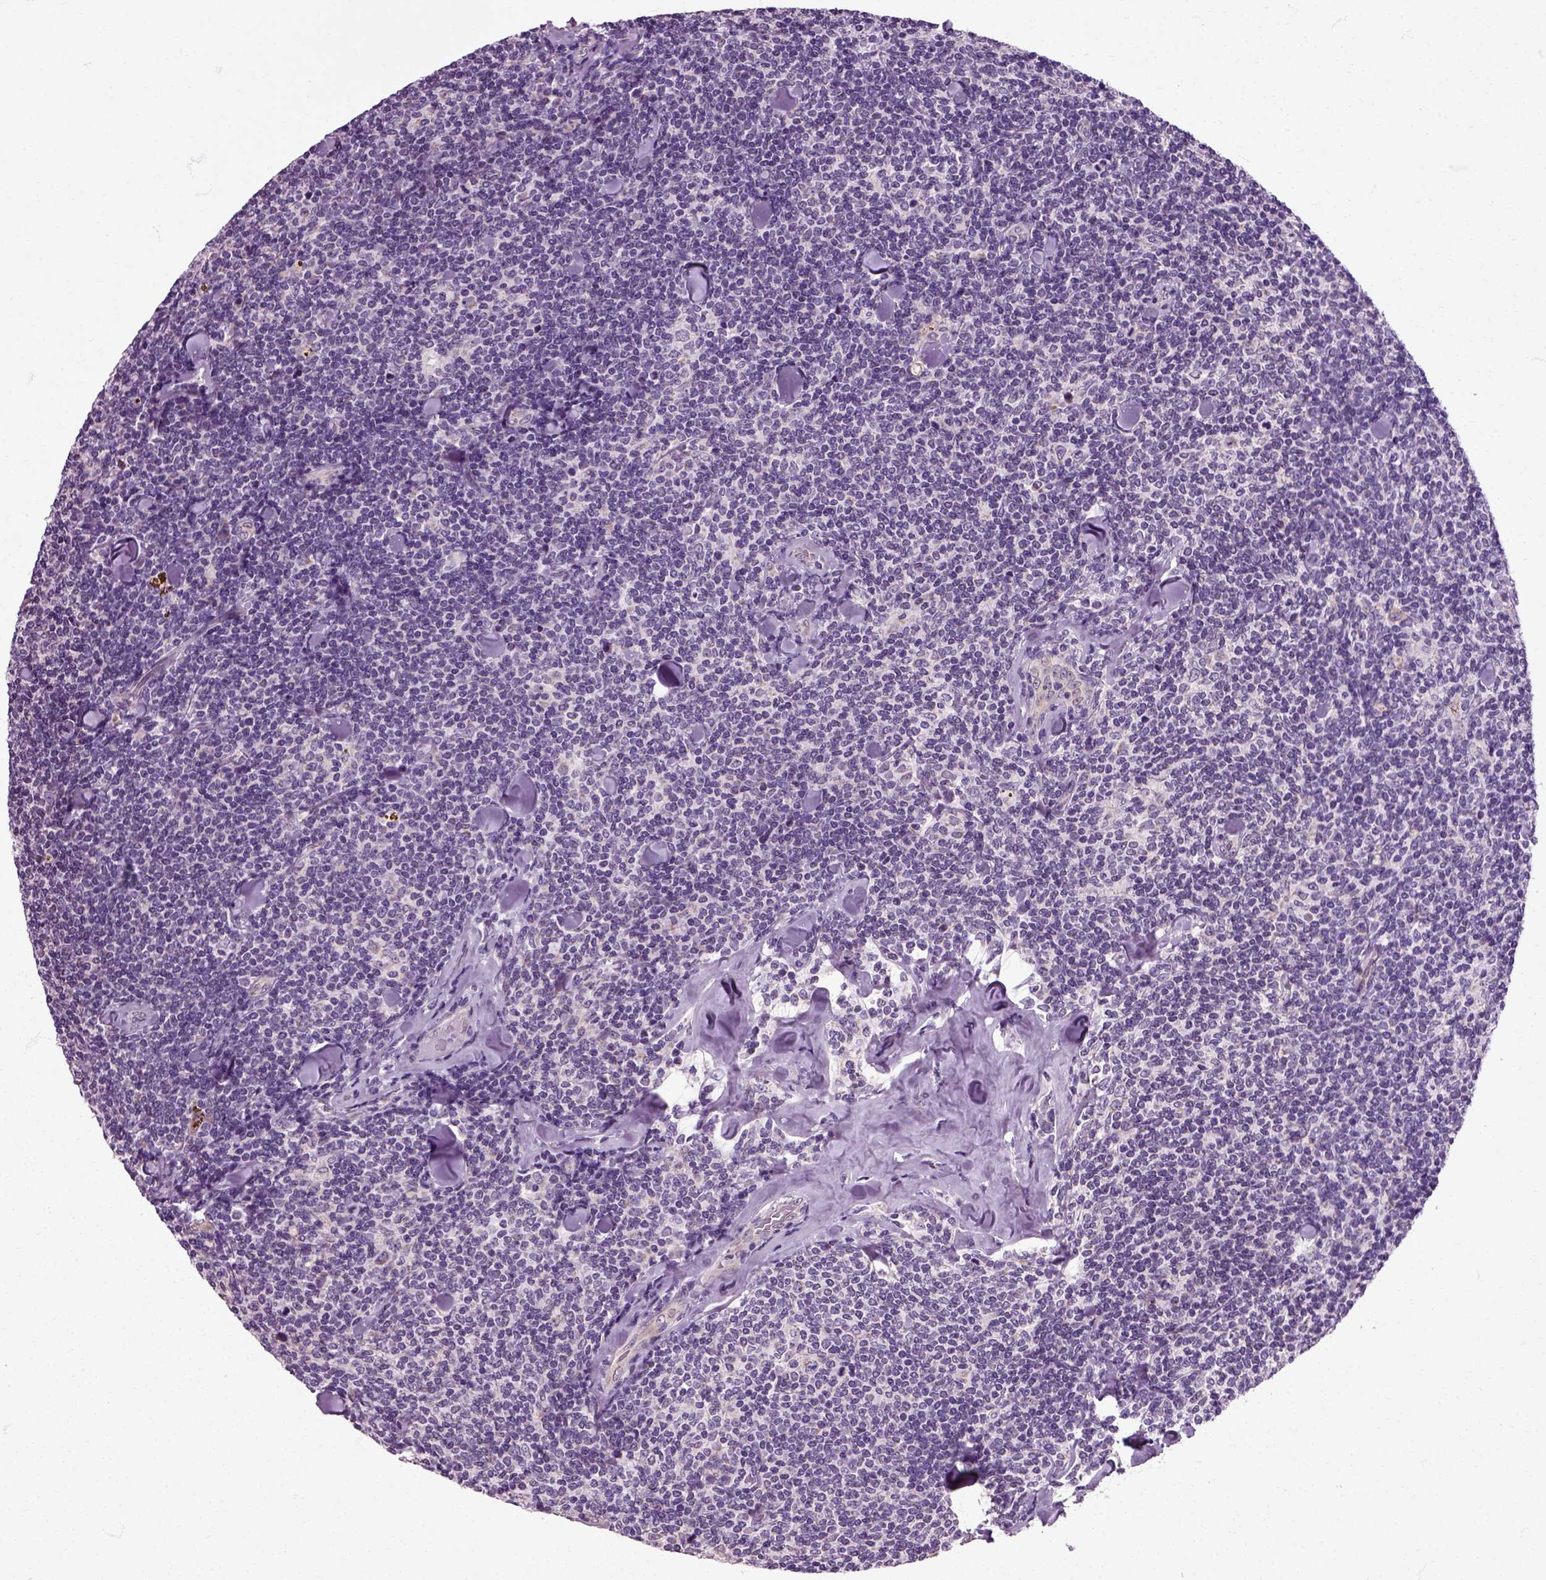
{"staining": {"intensity": "negative", "quantity": "none", "location": "none"}, "tissue": "lymphoma", "cell_type": "Tumor cells", "image_type": "cancer", "snomed": [{"axis": "morphology", "description": "Malignant lymphoma, non-Hodgkin's type, Low grade"}, {"axis": "topography", "description": "Lymph node"}], "caption": "This is a photomicrograph of immunohistochemistry (IHC) staining of low-grade malignant lymphoma, non-Hodgkin's type, which shows no positivity in tumor cells.", "gene": "HSPA2", "patient": {"sex": "female", "age": 56}}